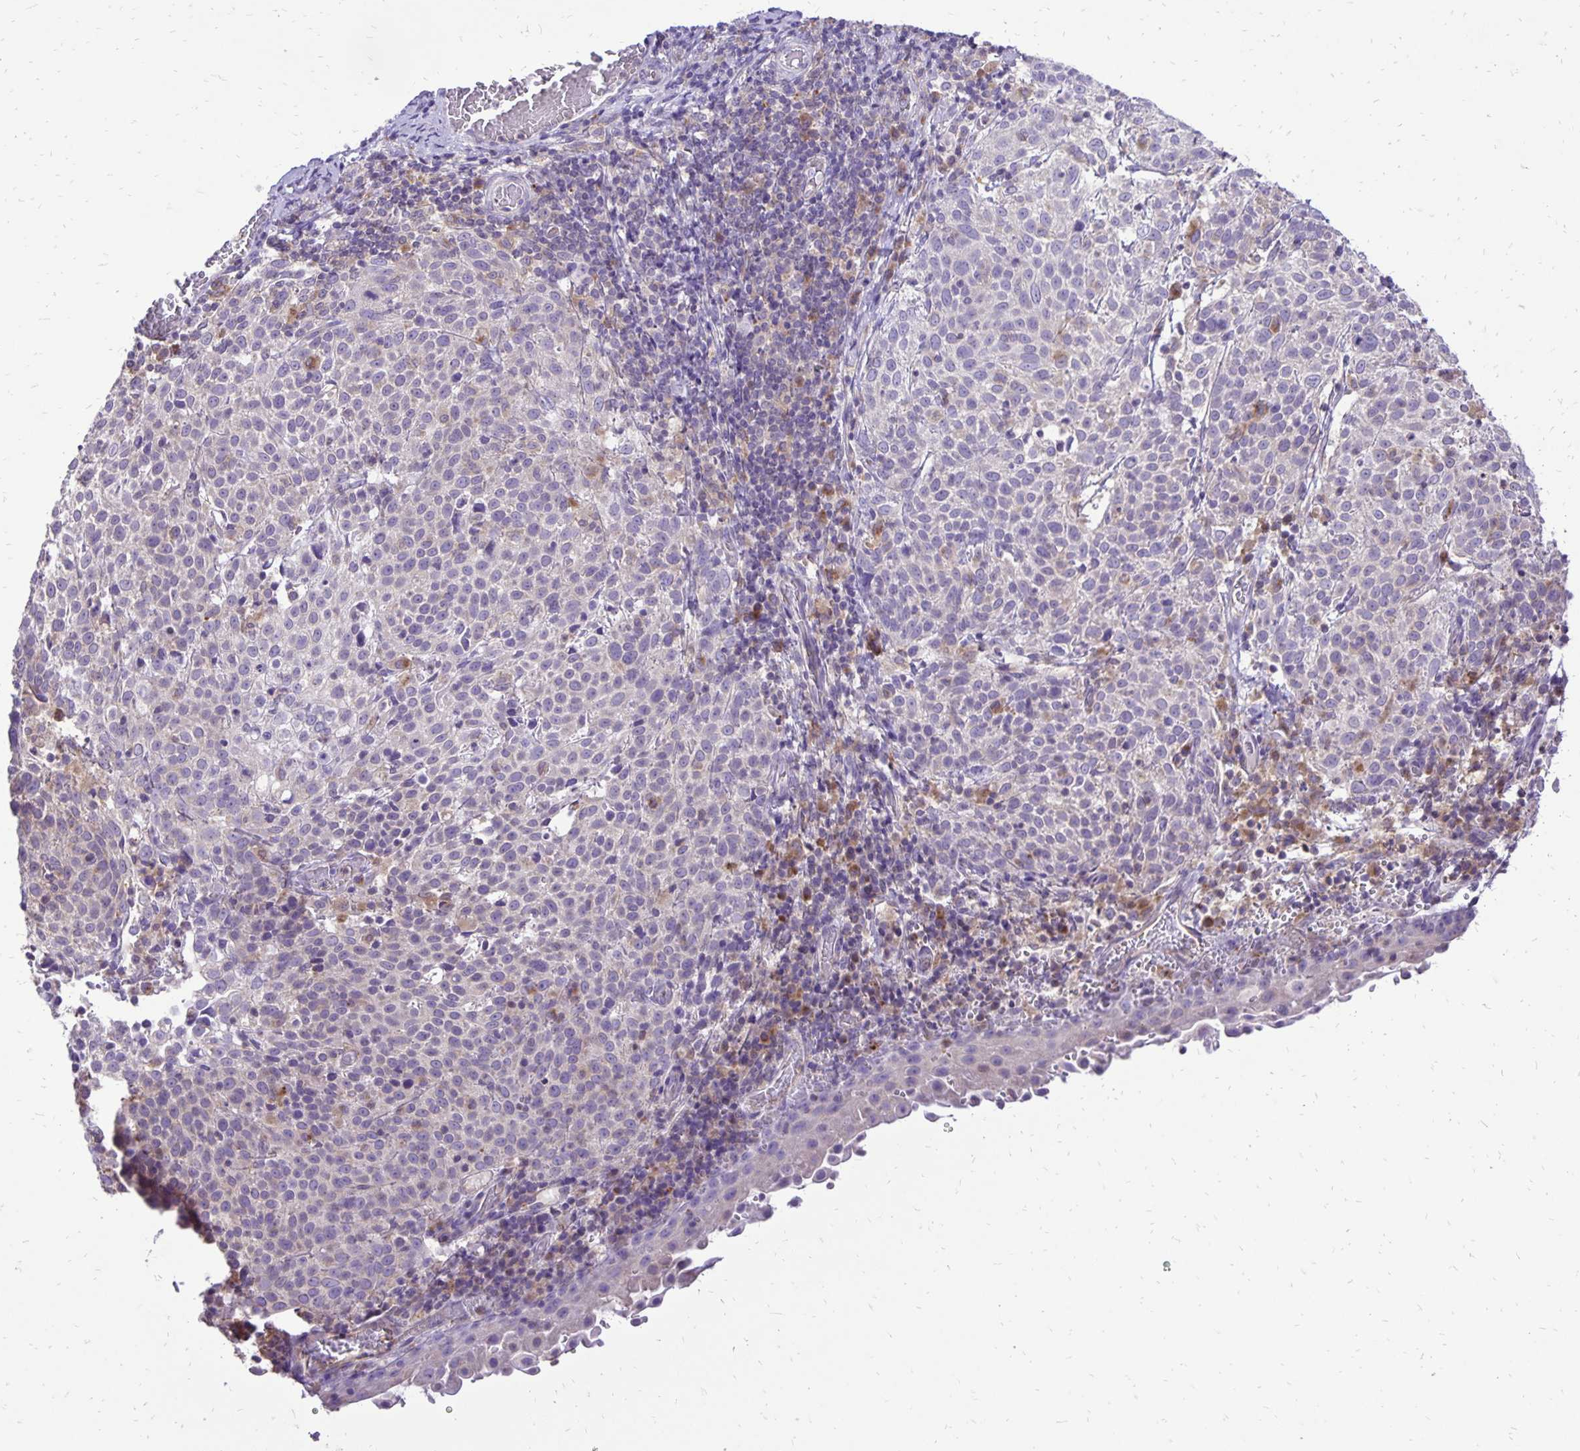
{"staining": {"intensity": "negative", "quantity": "none", "location": "none"}, "tissue": "cervical cancer", "cell_type": "Tumor cells", "image_type": "cancer", "snomed": [{"axis": "morphology", "description": "Squamous cell carcinoma, NOS"}, {"axis": "topography", "description": "Cervix"}], "caption": "Human squamous cell carcinoma (cervical) stained for a protein using immunohistochemistry reveals no positivity in tumor cells.", "gene": "EIF5A", "patient": {"sex": "female", "age": 61}}